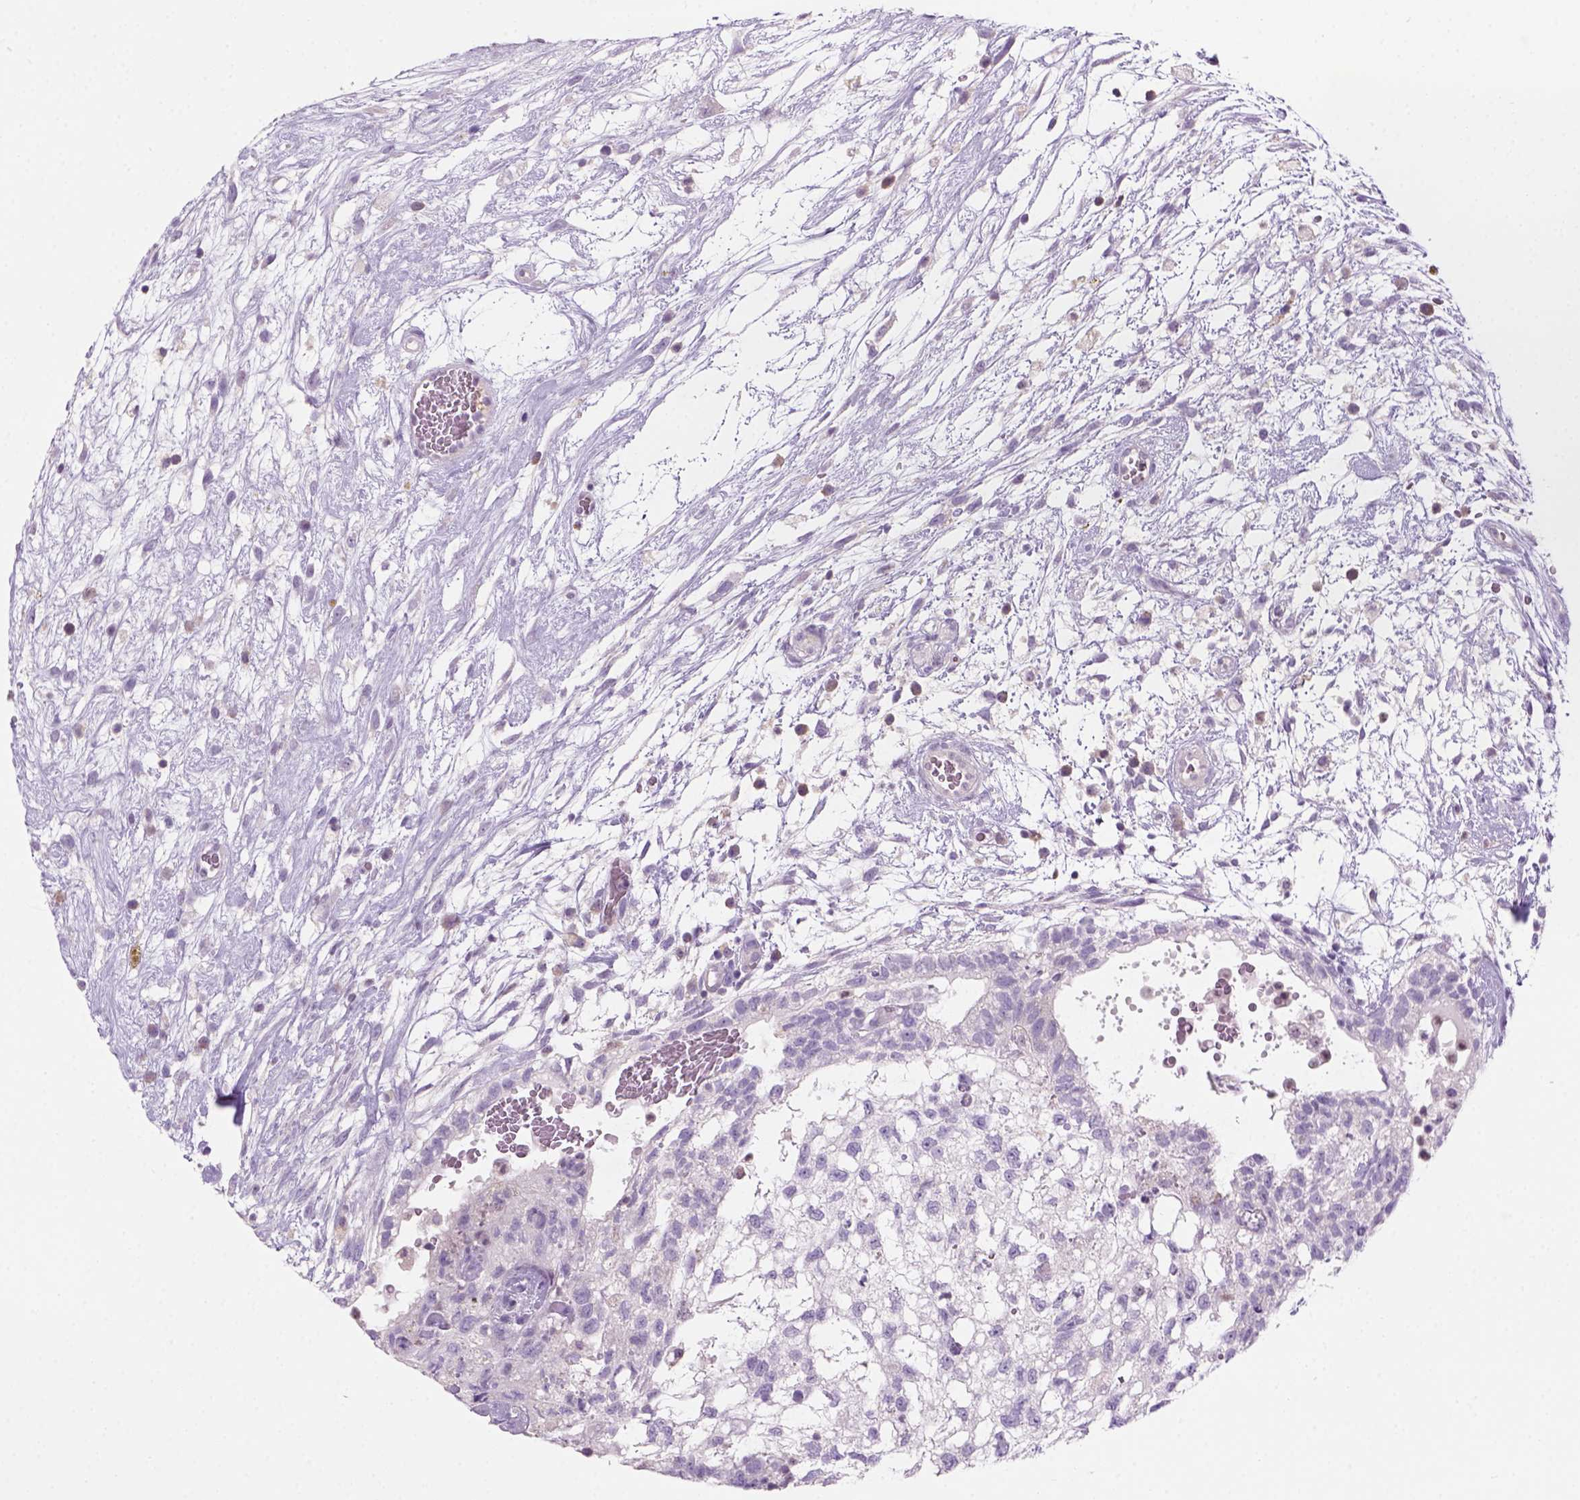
{"staining": {"intensity": "negative", "quantity": "none", "location": "none"}, "tissue": "testis cancer", "cell_type": "Tumor cells", "image_type": "cancer", "snomed": [{"axis": "morphology", "description": "Normal tissue, NOS"}, {"axis": "morphology", "description": "Carcinoma, Embryonal, NOS"}, {"axis": "topography", "description": "Testis"}], "caption": "This micrograph is of embryonal carcinoma (testis) stained with immunohistochemistry to label a protein in brown with the nuclei are counter-stained blue. There is no staining in tumor cells.", "gene": "GOT1", "patient": {"sex": "male", "age": 32}}